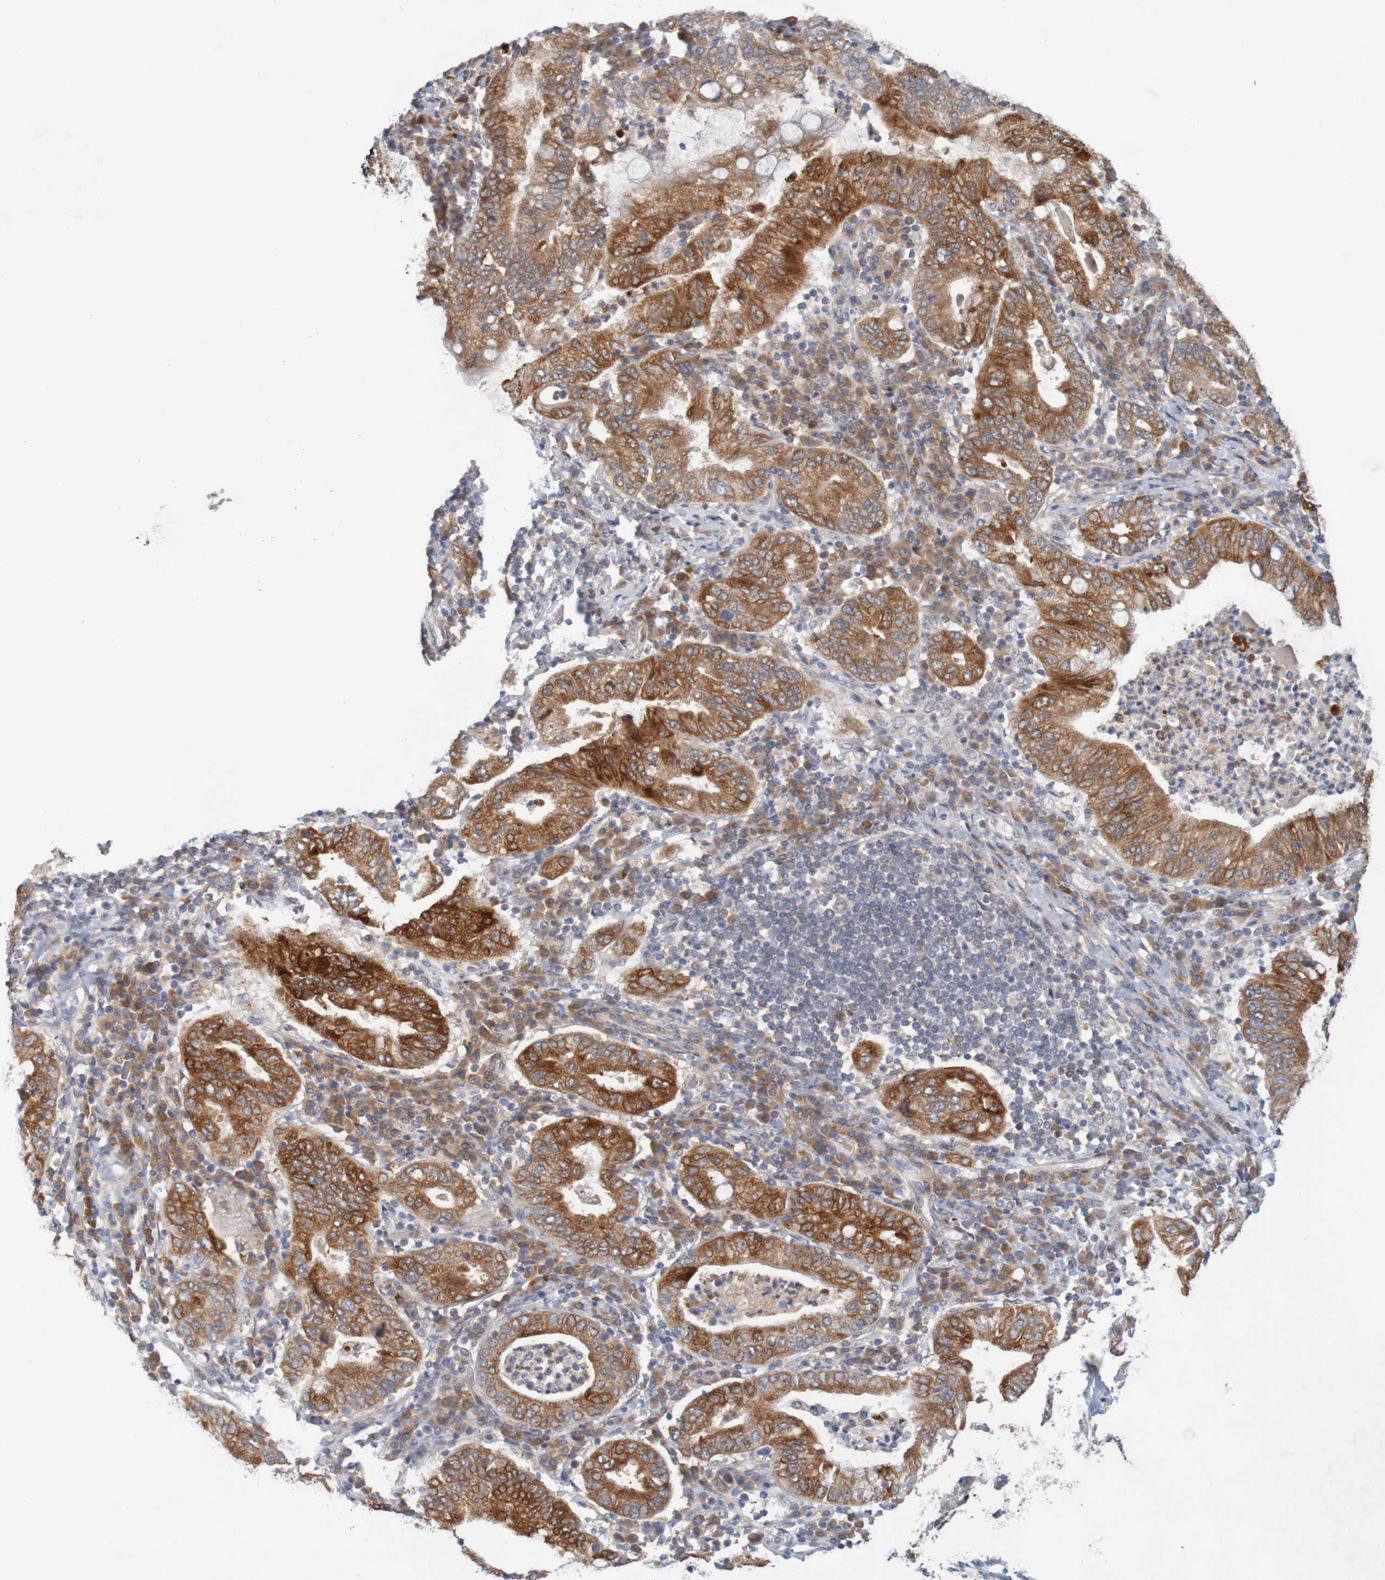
{"staining": {"intensity": "strong", "quantity": ">75%", "location": "cytoplasmic/membranous"}, "tissue": "stomach cancer", "cell_type": "Tumor cells", "image_type": "cancer", "snomed": [{"axis": "morphology", "description": "Normal tissue, NOS"}, {"axis": "morphology", "description": "Adenocarcinoma, NOS"}, {"axis": "topography", "description": "Esophagus"}, {"axis": "topography", "description": "Stomach, upper"}, {"axis": "topography", "description": "Peripheral nerve tissue"}], "caption": "This is an image of immunohistochemistry (IHC) staining of stomach cancer (adenocarcinoma), which shows strong staining in the cytoplasmic/membranous of tumor cells.", "gene": "NAV2", "patient": {"sex": "male", "age": 62}}